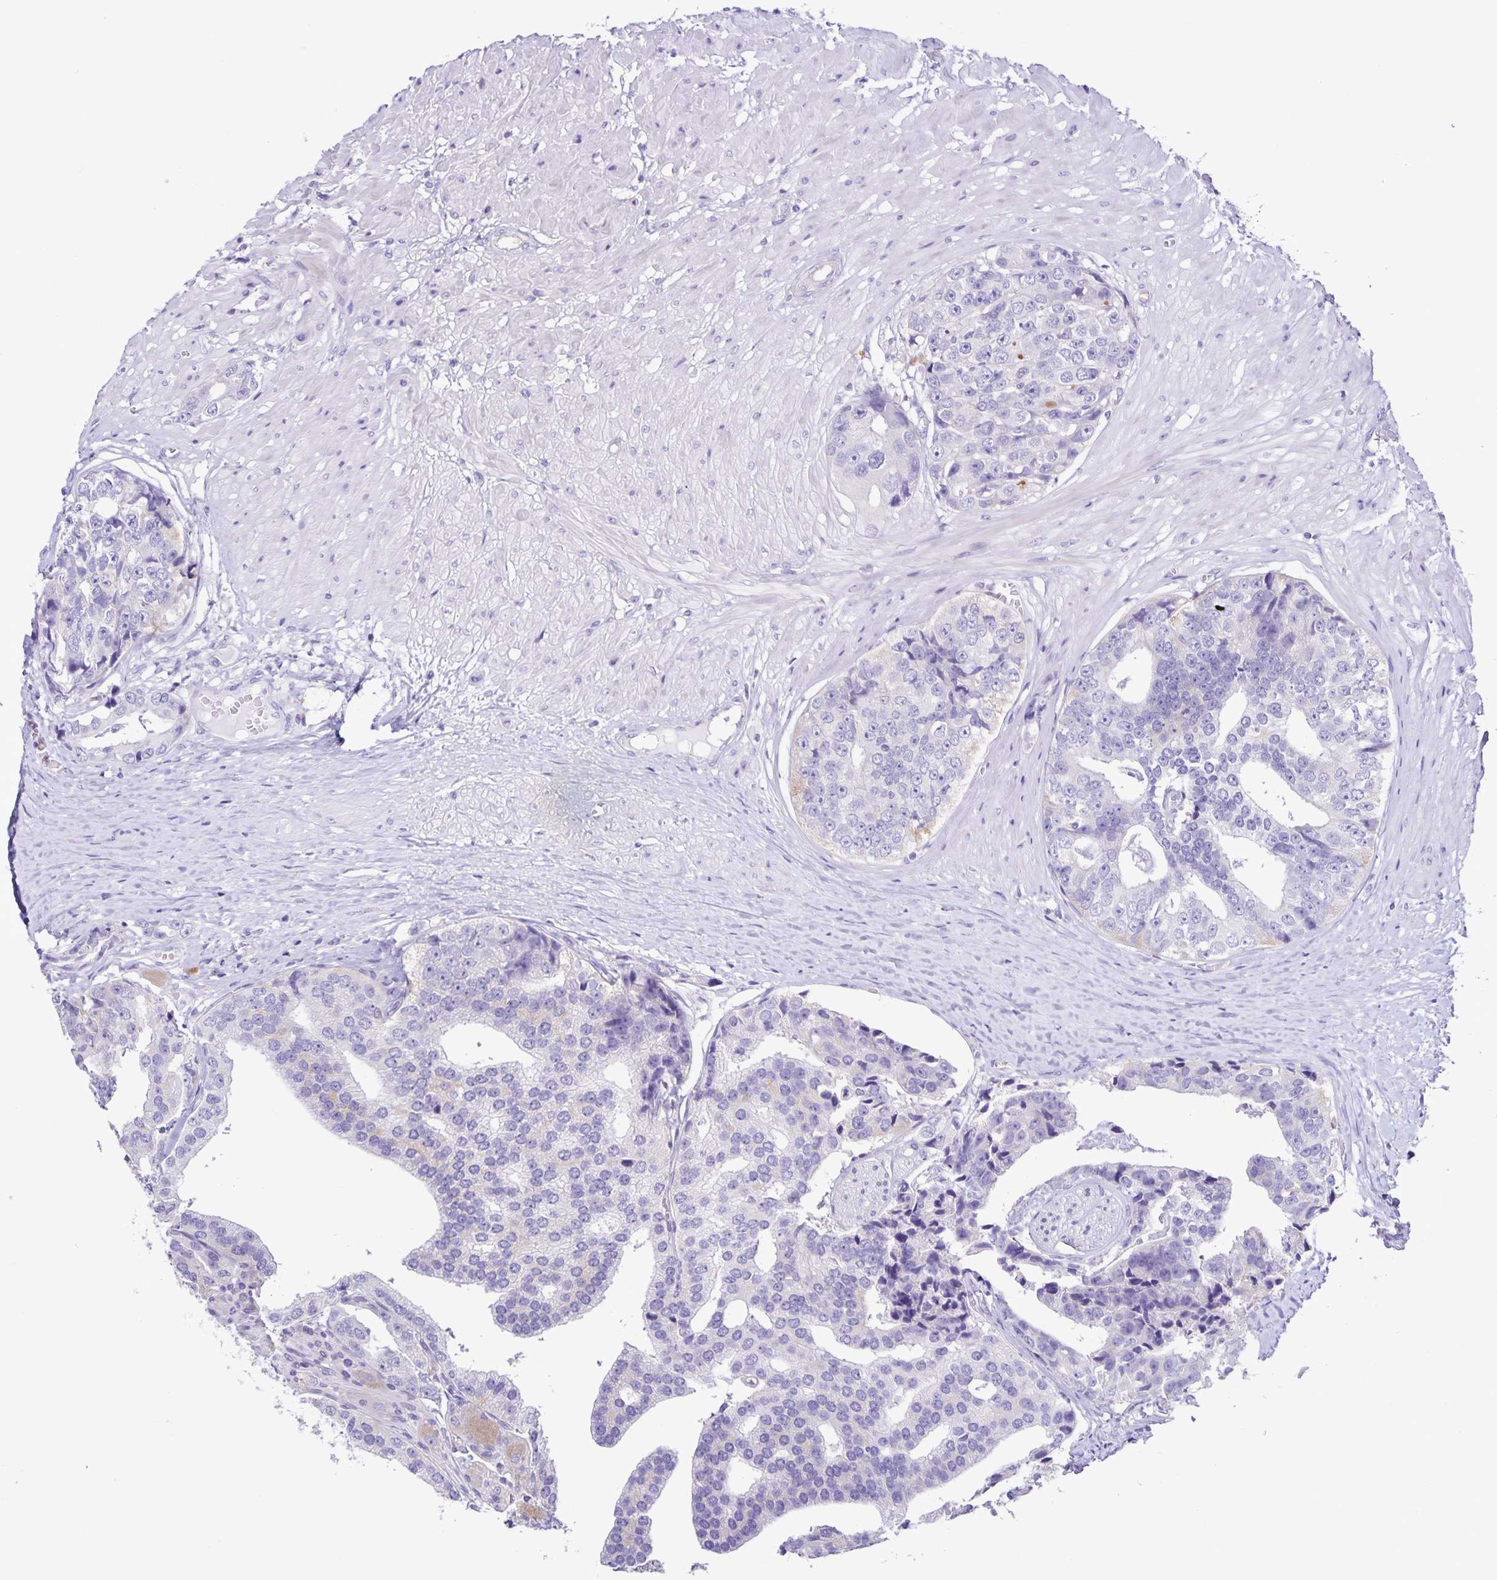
{"staining": {"intensity": "negative", "quantity": "none", "location": "none"}, "tissue": "prostate cancer", "cell_type": "Tumor cells", "image_type": "cancer", "snomed": [{"axis": "morphology", "description": "Adenocarcinoma, High grade"}, {"axis": "topography", "description": "Prostate"}], "caption": "Immunohistochemistry (IHC) of human high-grade adenocarcinoma (prostate) demonstrates no positivity in tumor cells.", "gene": "BOLL", "patient": {"sex": "male", "age": 71}}